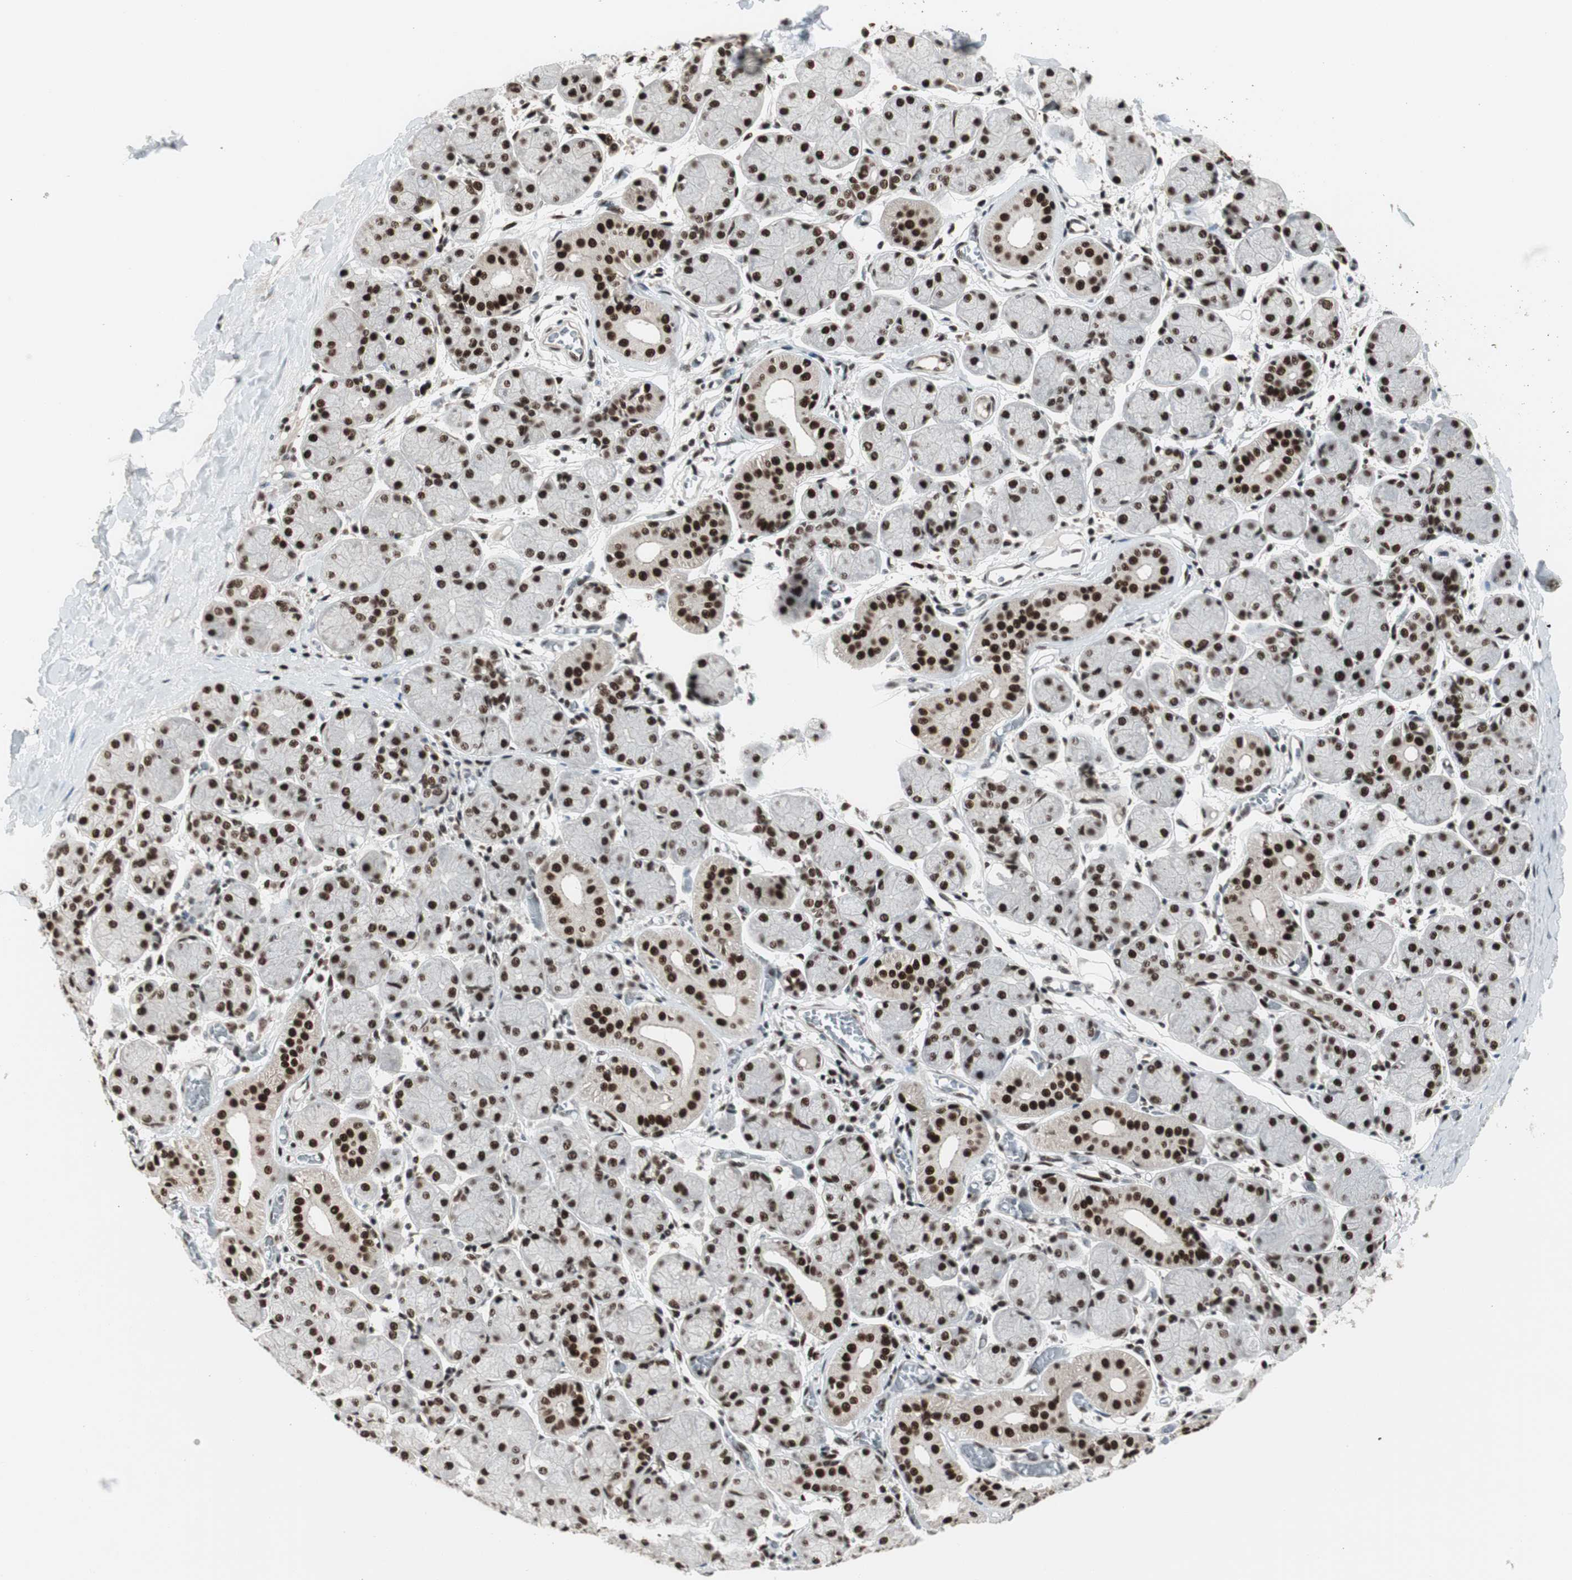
{"staining": {"intensity": "strong", "quantity": ">75%", "location": "nuclear"}, "tissue": "salivary gland", "cell_type": "Glandular cells", "image_type": "normal", "snomed": [{"axis": "morphology", "description": "Normal tissue, NOS"}, {"axis": "topography", "description": "Salivary gland"}], "caption": "About >75% of glandular cells in normal human salivary gland exhibit strong nuclear protein expression as visualized by brown immunohistochemical staining.", "gene": "HEXIM1", "patient": {"sex": "female", "age": 24}}